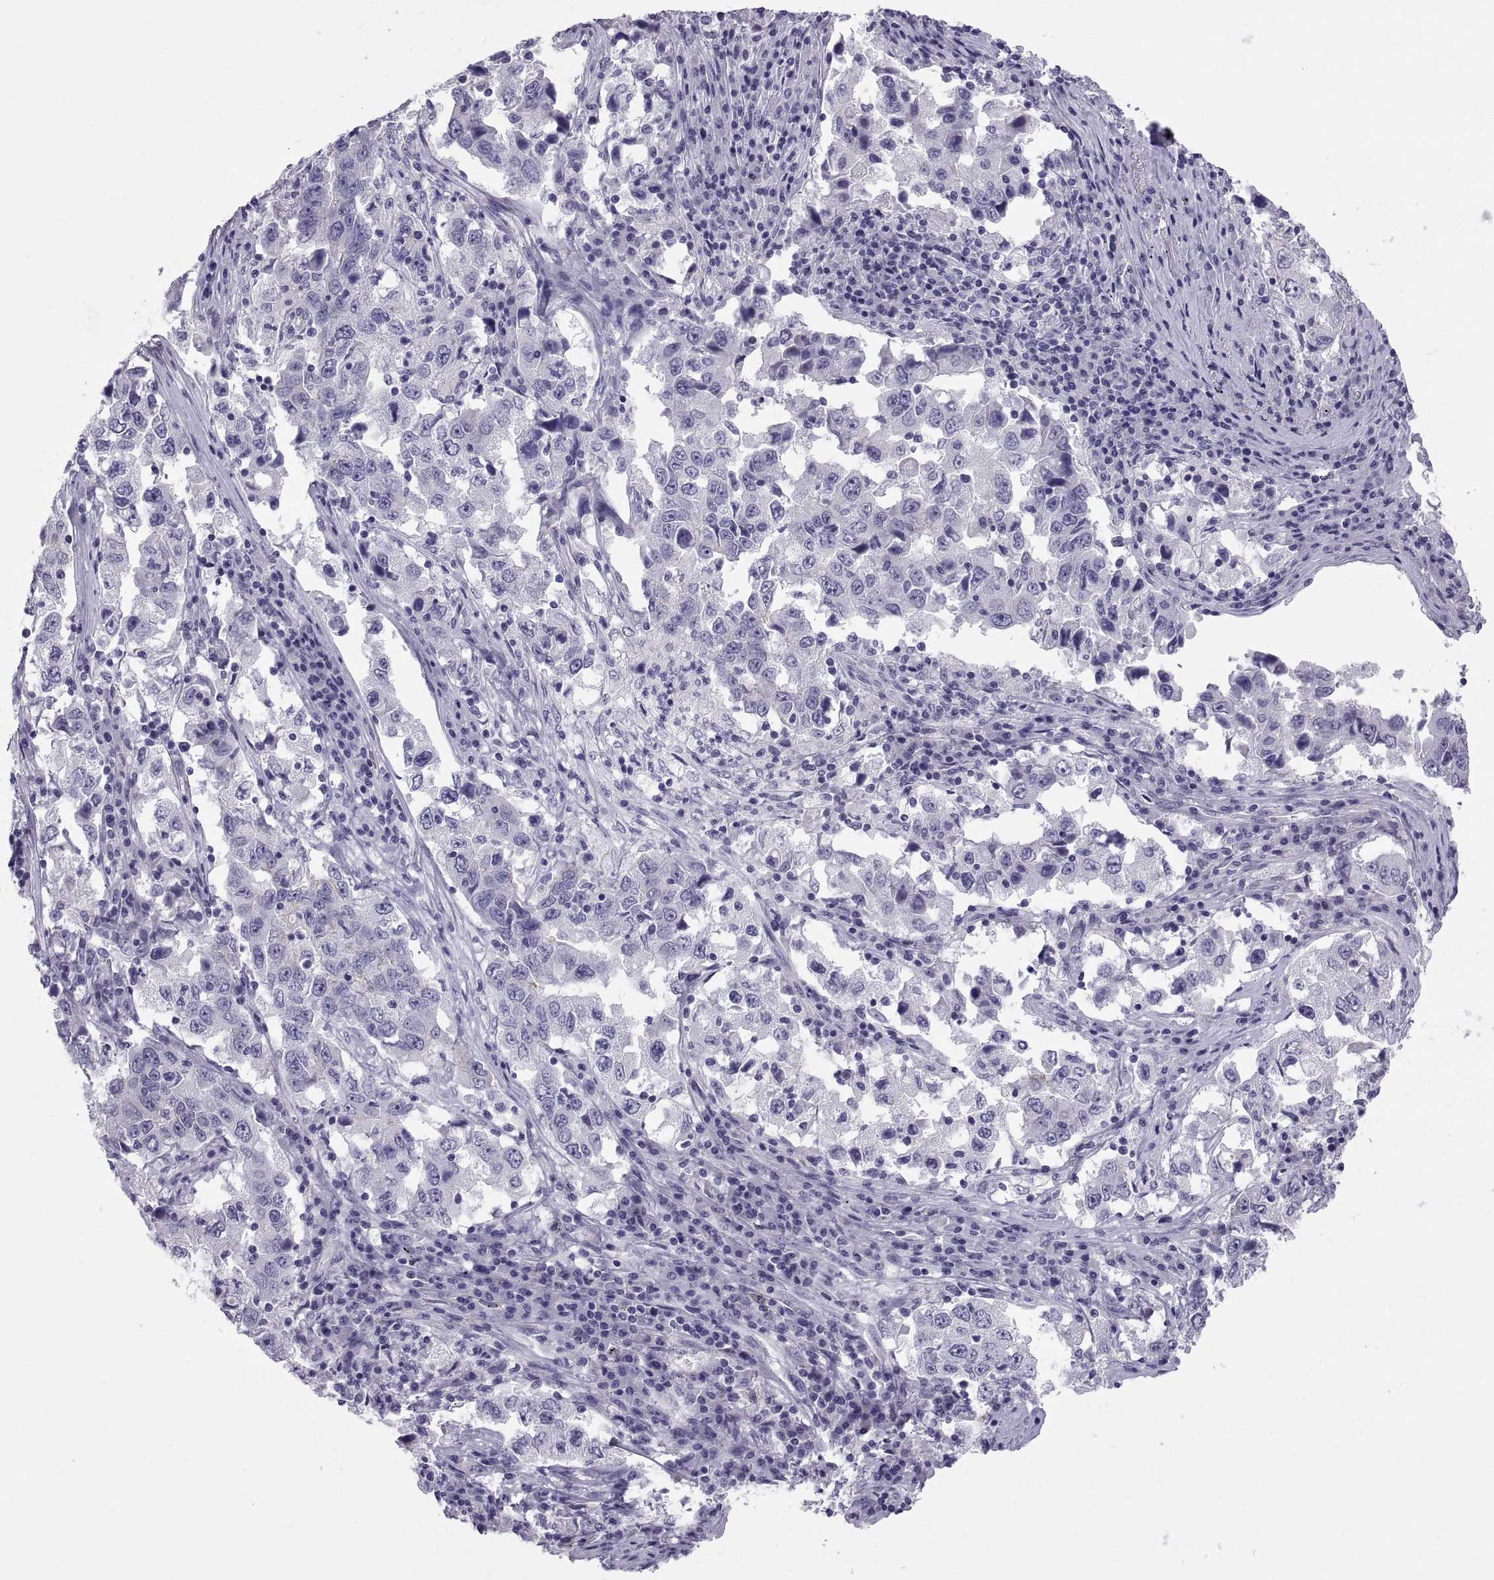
{"staining": {"intensity": "negative", "quantity": "none", "location": "none"}, "tissue": "lung cancer", "cell_type": "Tumor cells", "image_type": "cancer", "snomed": [{"axis": "morphology", "description": "Adenocarcinoma, NOS"}, {"axis": "topography", "description": "Lung"}], "caption": "Immunohistochemistry (IHC) of lung cancer displays no staining in tumor cells.", "gene": "RNASE12", "patient": {"sex": "male", "age": 73}}